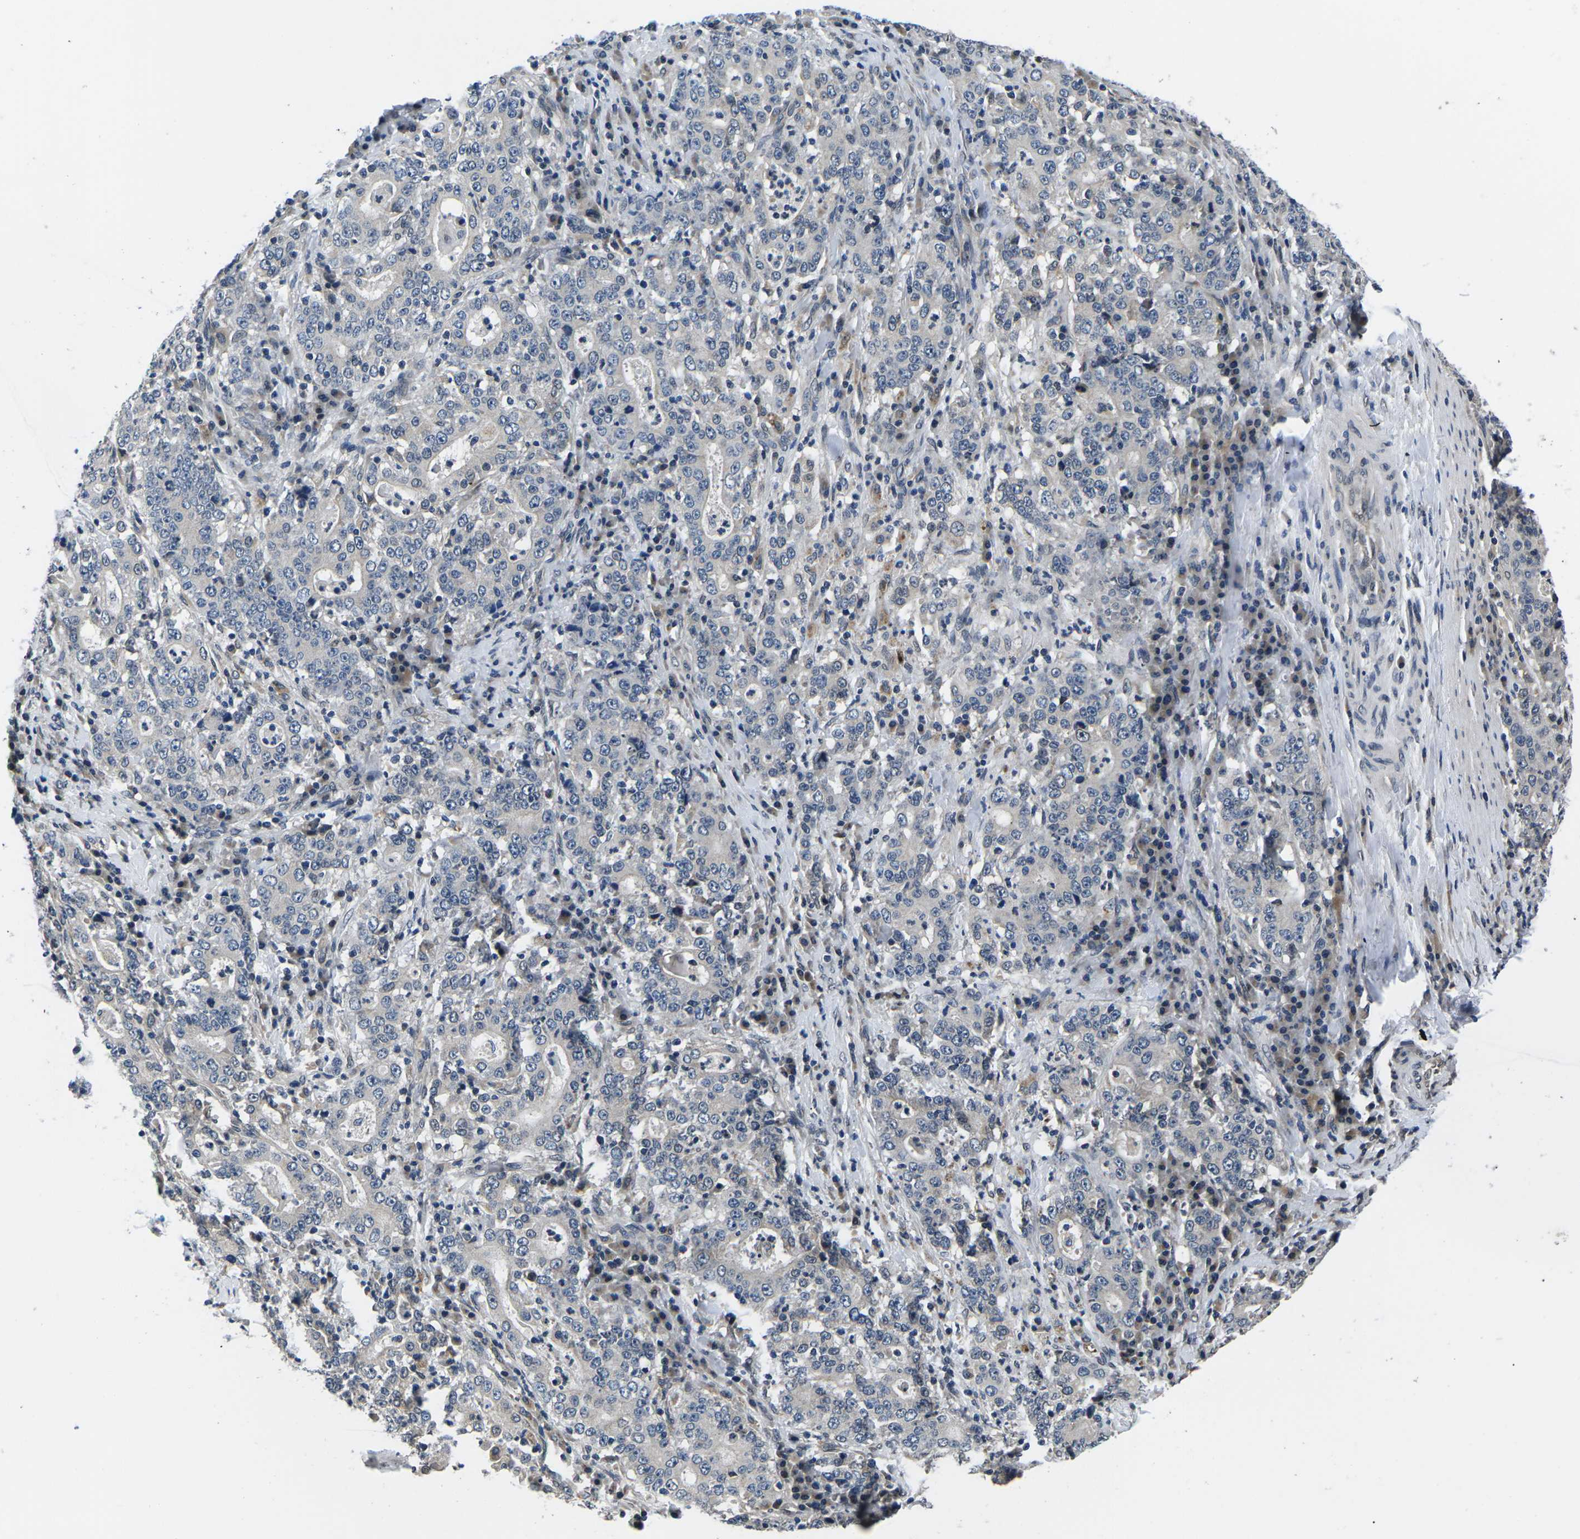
{"staining": {"intensity": "negative", "quantity": "none", "location": "none"}, "tissue": "stomach cancer", "cell_type": "Tumor cells", "image_type": "cancer", "snomed": [{"axis": "morphology", "description": "Normal tissue, NOS"}, {"axis": "morphology", "description": "Adenocarcinoma, NOS"}, {"axis": "topography", "description": "Stomach, upper"}, {"axis": "topography", "description": "Stomach"}], "caption": "Immunohistochemistry (IHC) image of human adenocarcinoma (stomach) stained for a protein (brown), which displays no staining in tumor cells. (DAB immunohistochemistry, high magnification).", "gene": "SNX10", "patient": {"sex": "male", "age": 59}}